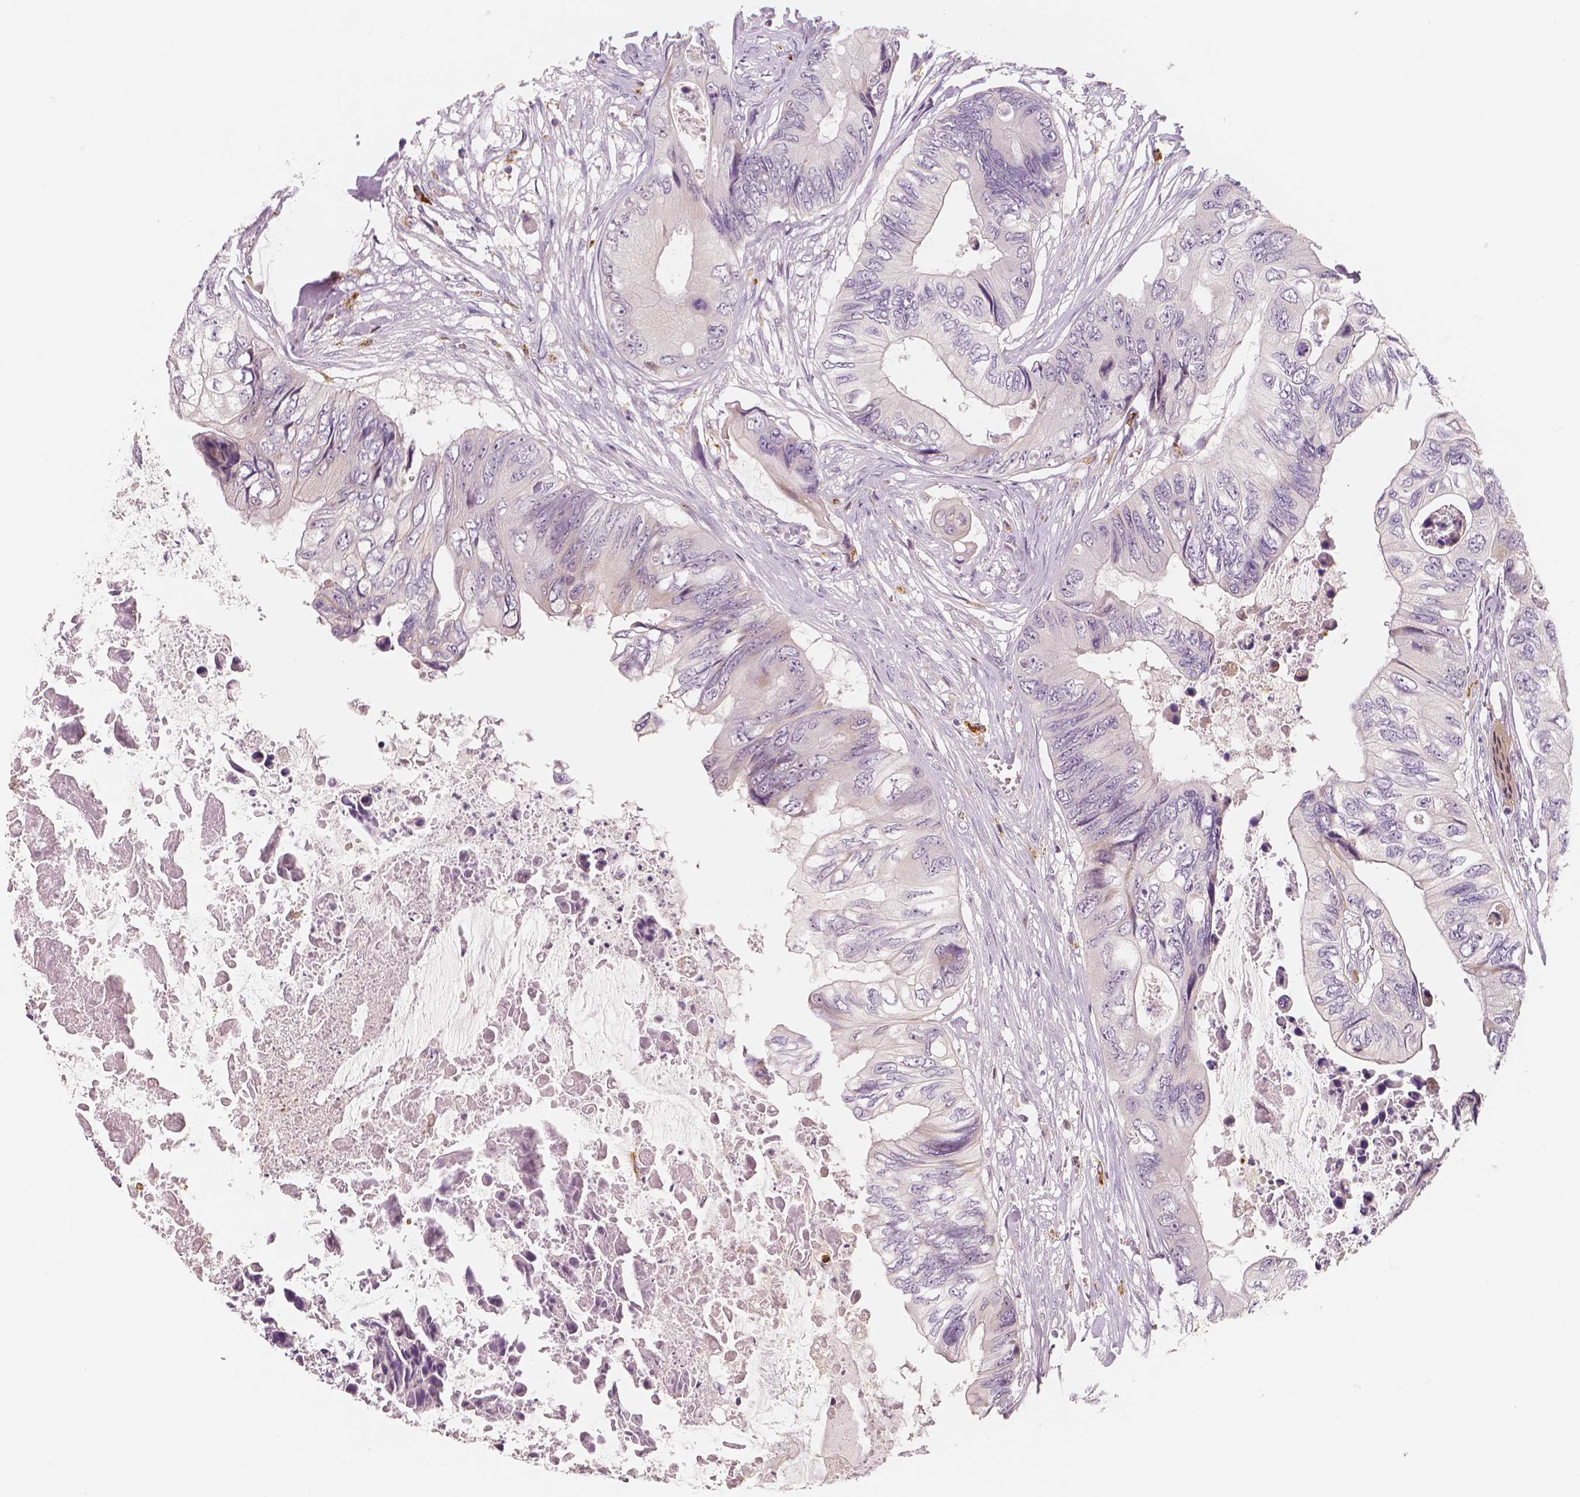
{"staining": {"intensity": "weak", "quantity": "<25%", "location": "cytoplasmic/membranous,nuclear"}, "tissue": "colorectal cancer", "cell_type": "Tumor cells", "image_type": "cancer", "snomed": [{"axis": "morphology", "description": "Adenocarcinoma, NOS"}, {"axis": "topography", "description": "Rectum"}], "caption": "The immunohistochemistry histopathology image has no significant positivity in tumor cells of colorectal cancer tissue. (Brightfield microscopy of DAB immunohistochemistry at high magnification).", "gene": "RNASE7", "patient": {"sex": "male", "age": 63}}